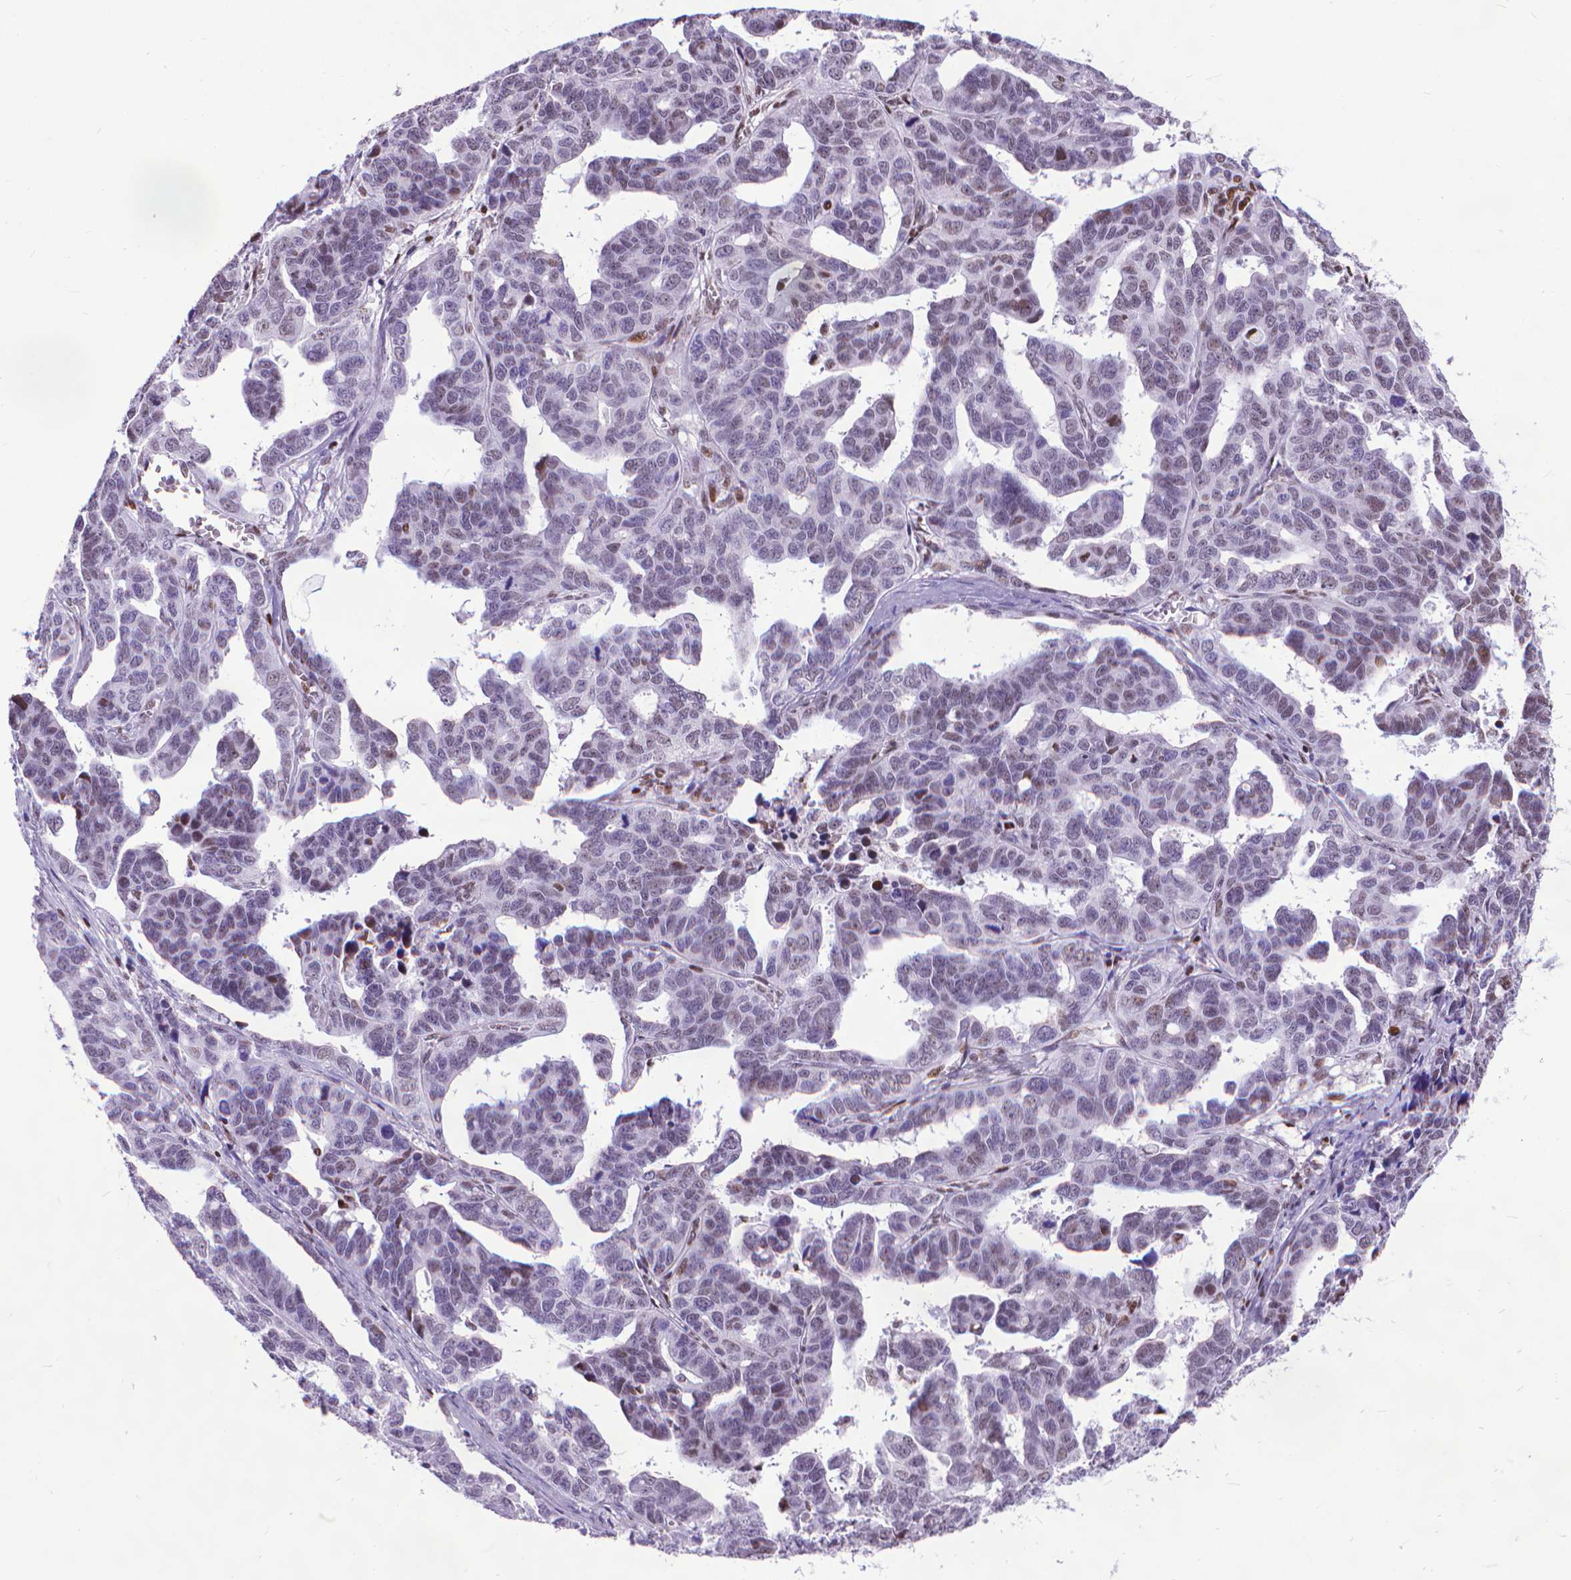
{"staining": {"intensity": "weak", "quantity": "<25%", "location": "nuclear"}, "tissue": "ovarian cancer", "cell_type": "Tumor cells", "image_type": "cancer", "snomed": [{"axis": "morphology", "description": "Cystadenocarcinoma, serous, NOS"}, {"axis": "topography", "description": "Ovary"}], "caption": "Histopathology image shows no significant protein expression in tumor cells of ovarian cancer (serous cystadenocarcinoma).", "gene": "POLE4", "patient": {"sex": "female", "age": 69}}